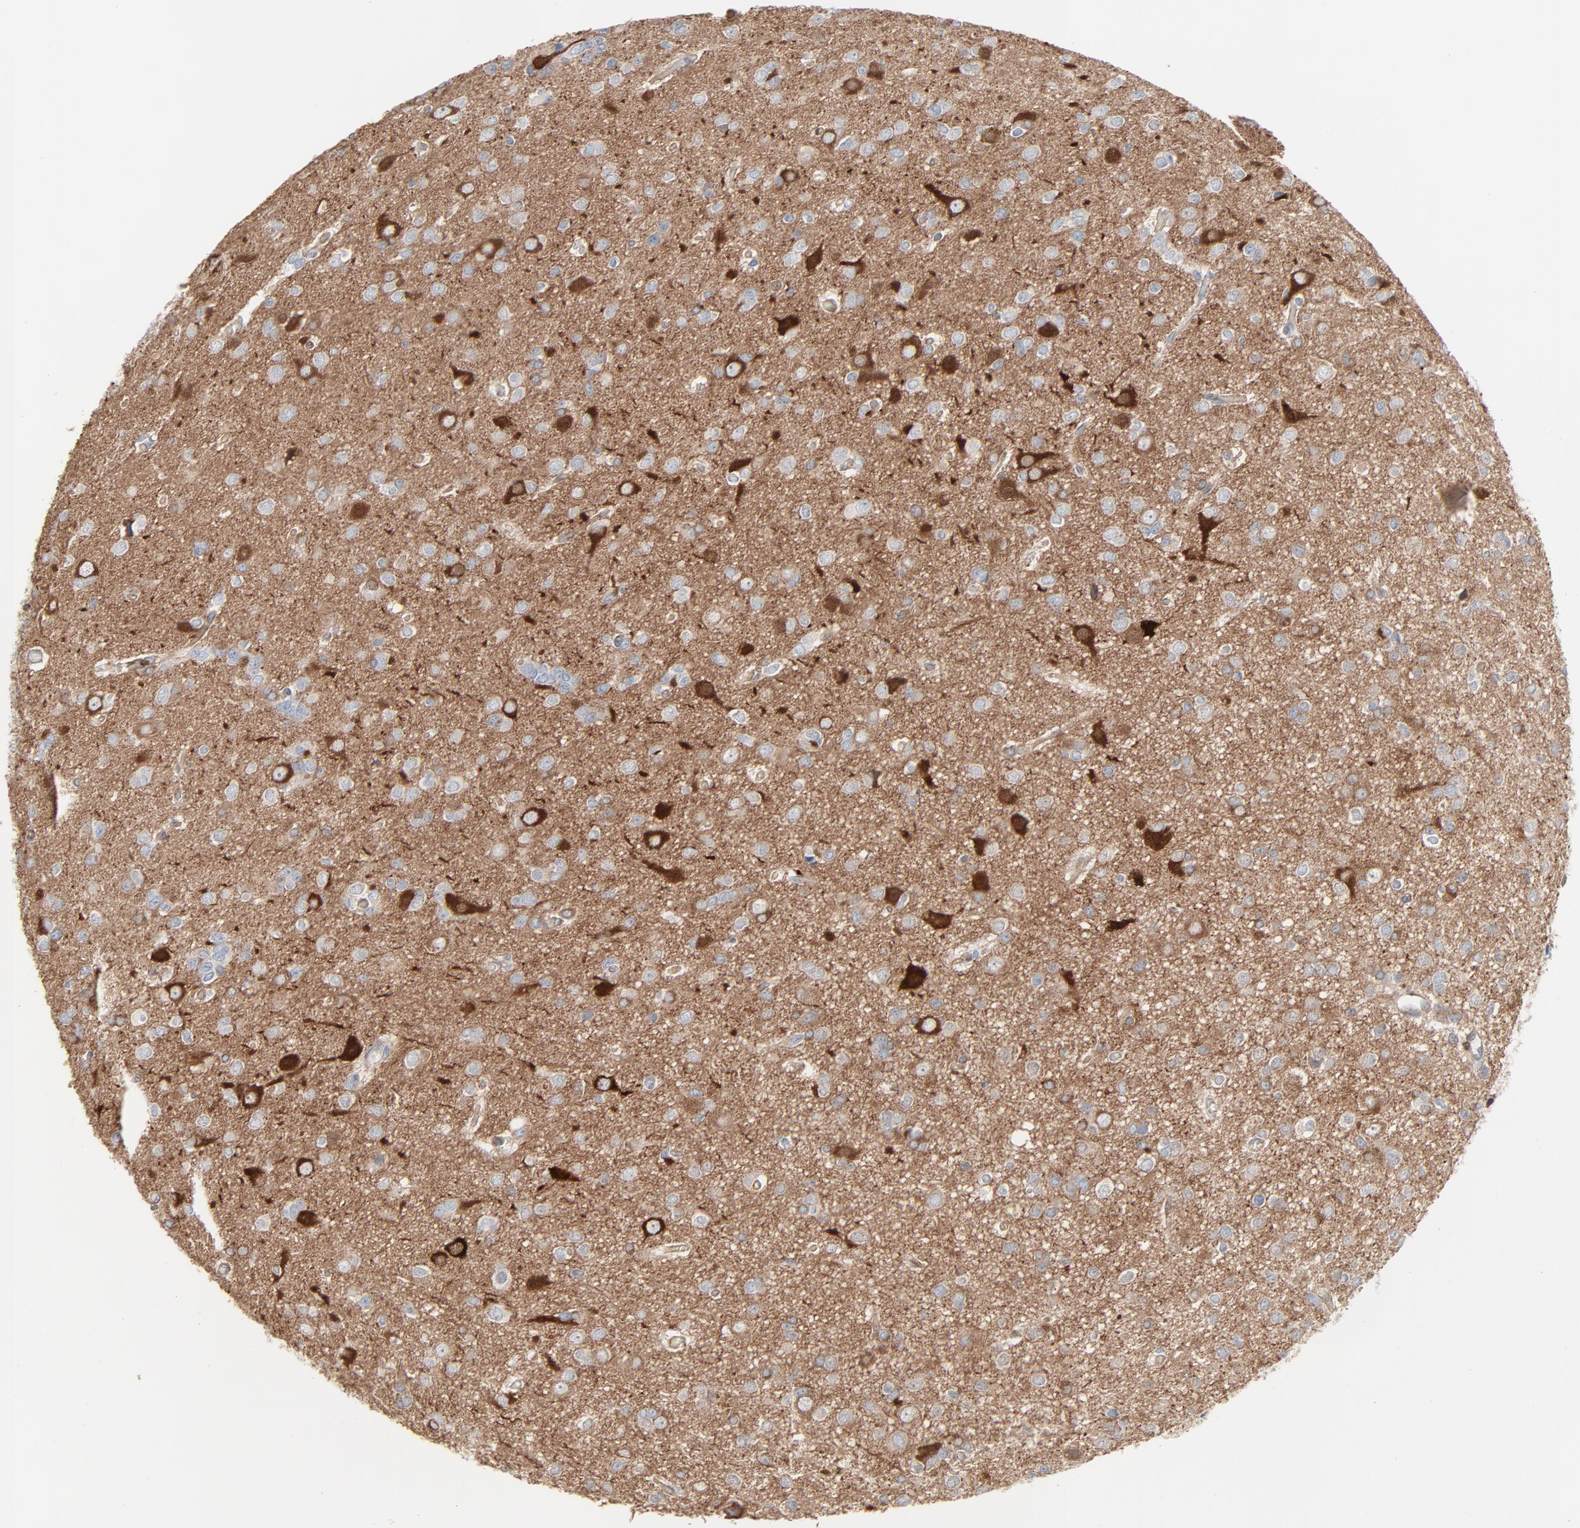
{"staining": {"intensity": "strong", "quantity": "25%-75%", "location": "cytoplasmic/membranous"}, "tissue": "glioma", "cell_type": "Tumor cells", "image_type": "cancer", "snomed": [{"axis": "morphology", "description": "Glioma, malignant, Low grade"}, {"axis": "topography", "description": "Brain"}], "caption": "High-magnification brightfield microscopy of malignant glioma (low-grade) stained with DAB (brown) and counterstained with hematoxylin (blue). tumor cells exhibit strong cytoplasmic/membranous positivity is seen in about25%-75% of cells.", "gene": "OPTN", "patient": {"sex": "male", "age": 42}}